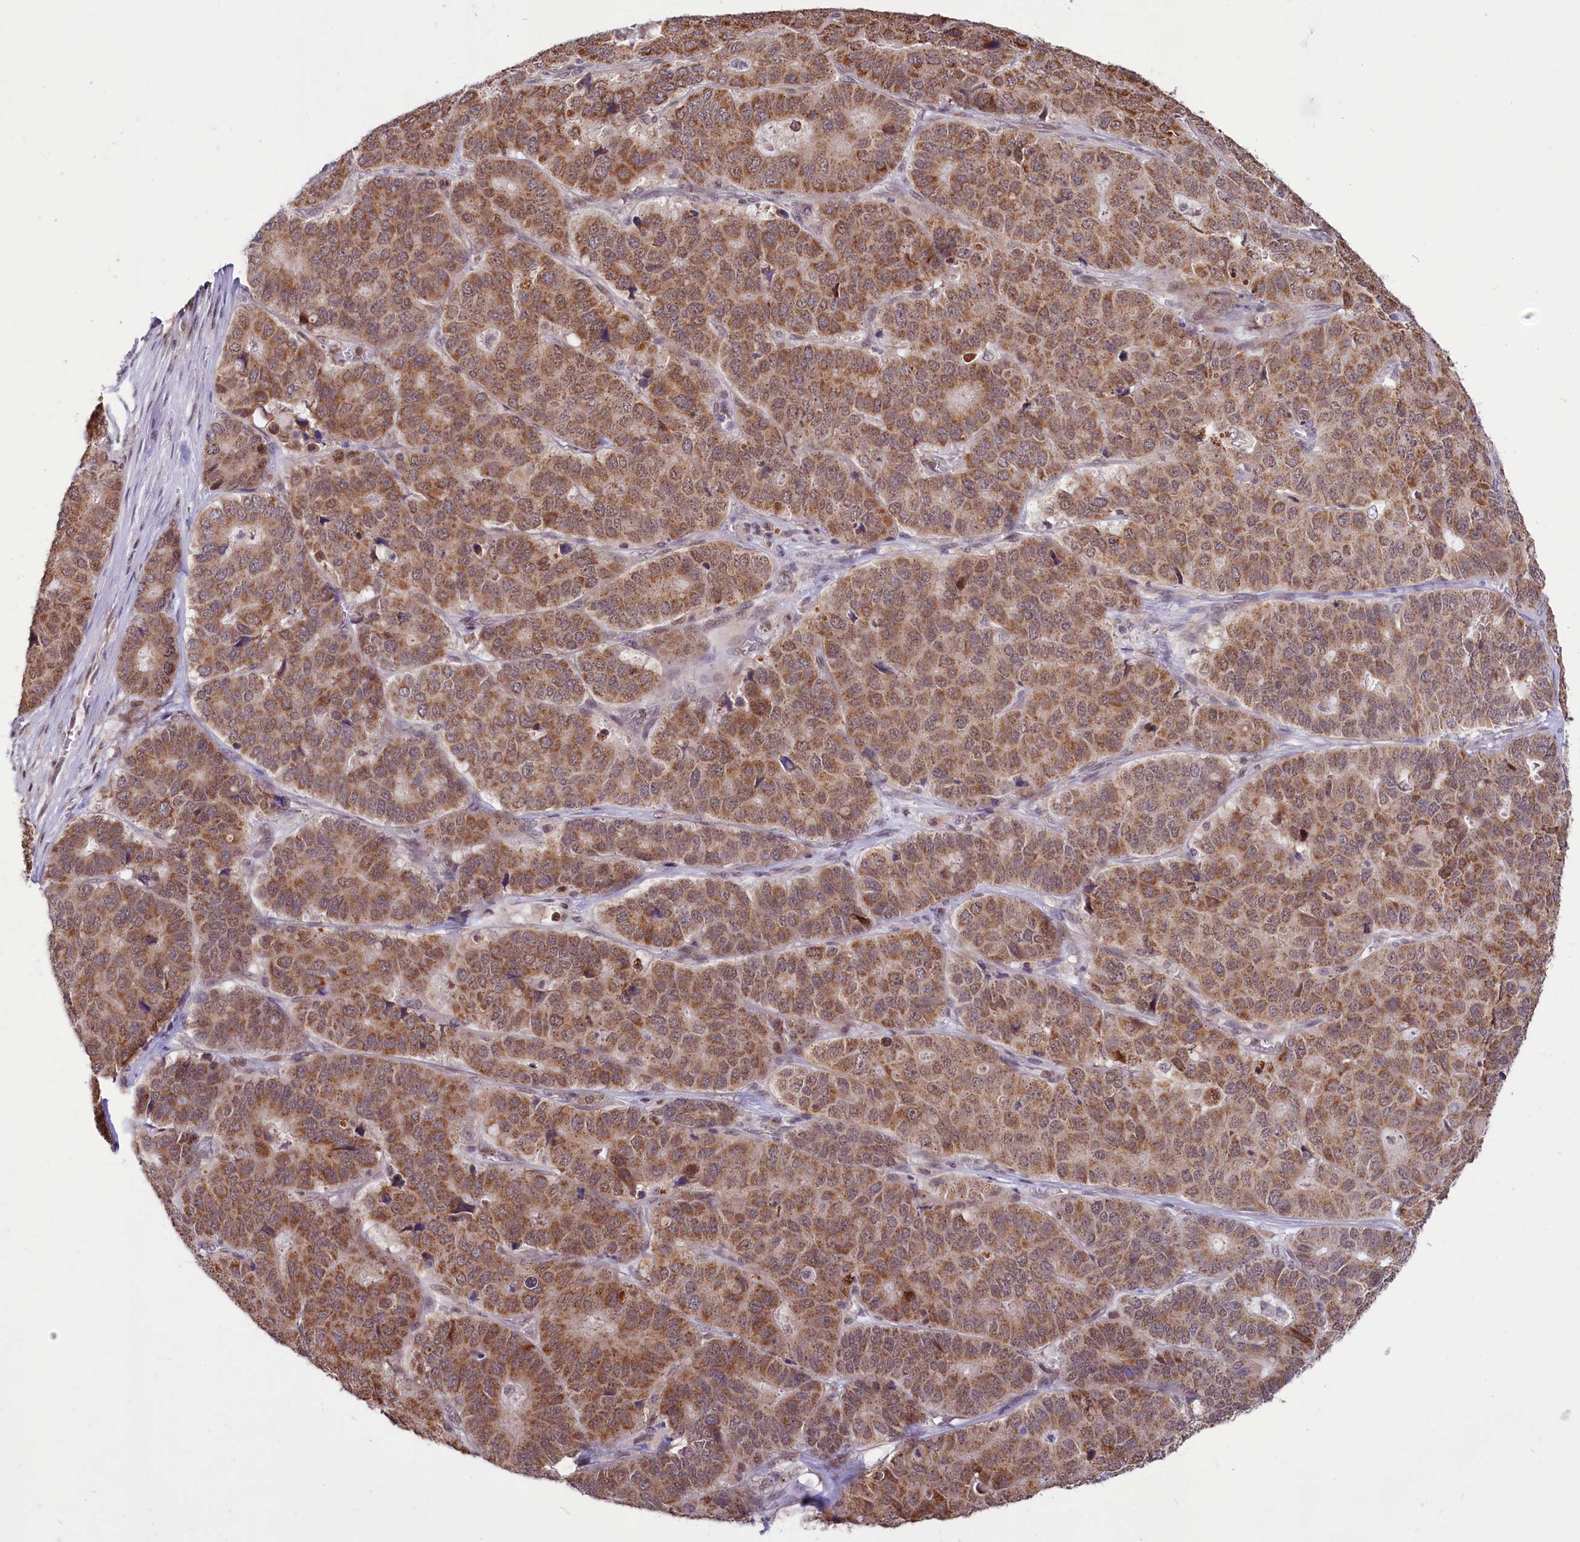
{"staining": {"intensity": "moderate", "quantity": ">75%", "location": "cytoplasmic/membranous"}, "tissue": "pancreatic cancer", "cell_type": "Tumor cells", "image_type": "cancer", "snomed": [{"axis": "morphology", "description": "Adenocarcinoma, NOS"}, {"axis": "topography", "description": "Pancreas"}], "caption": "High-power microscopy captured an immunohistochemistry photomicrograph of pancreatic cancer, revealing moderate cytoplasmic/membranous staining in about >75% of tumor cells.", "gene": "PHC3", "patient": {"sex": "male", "age": 50}}